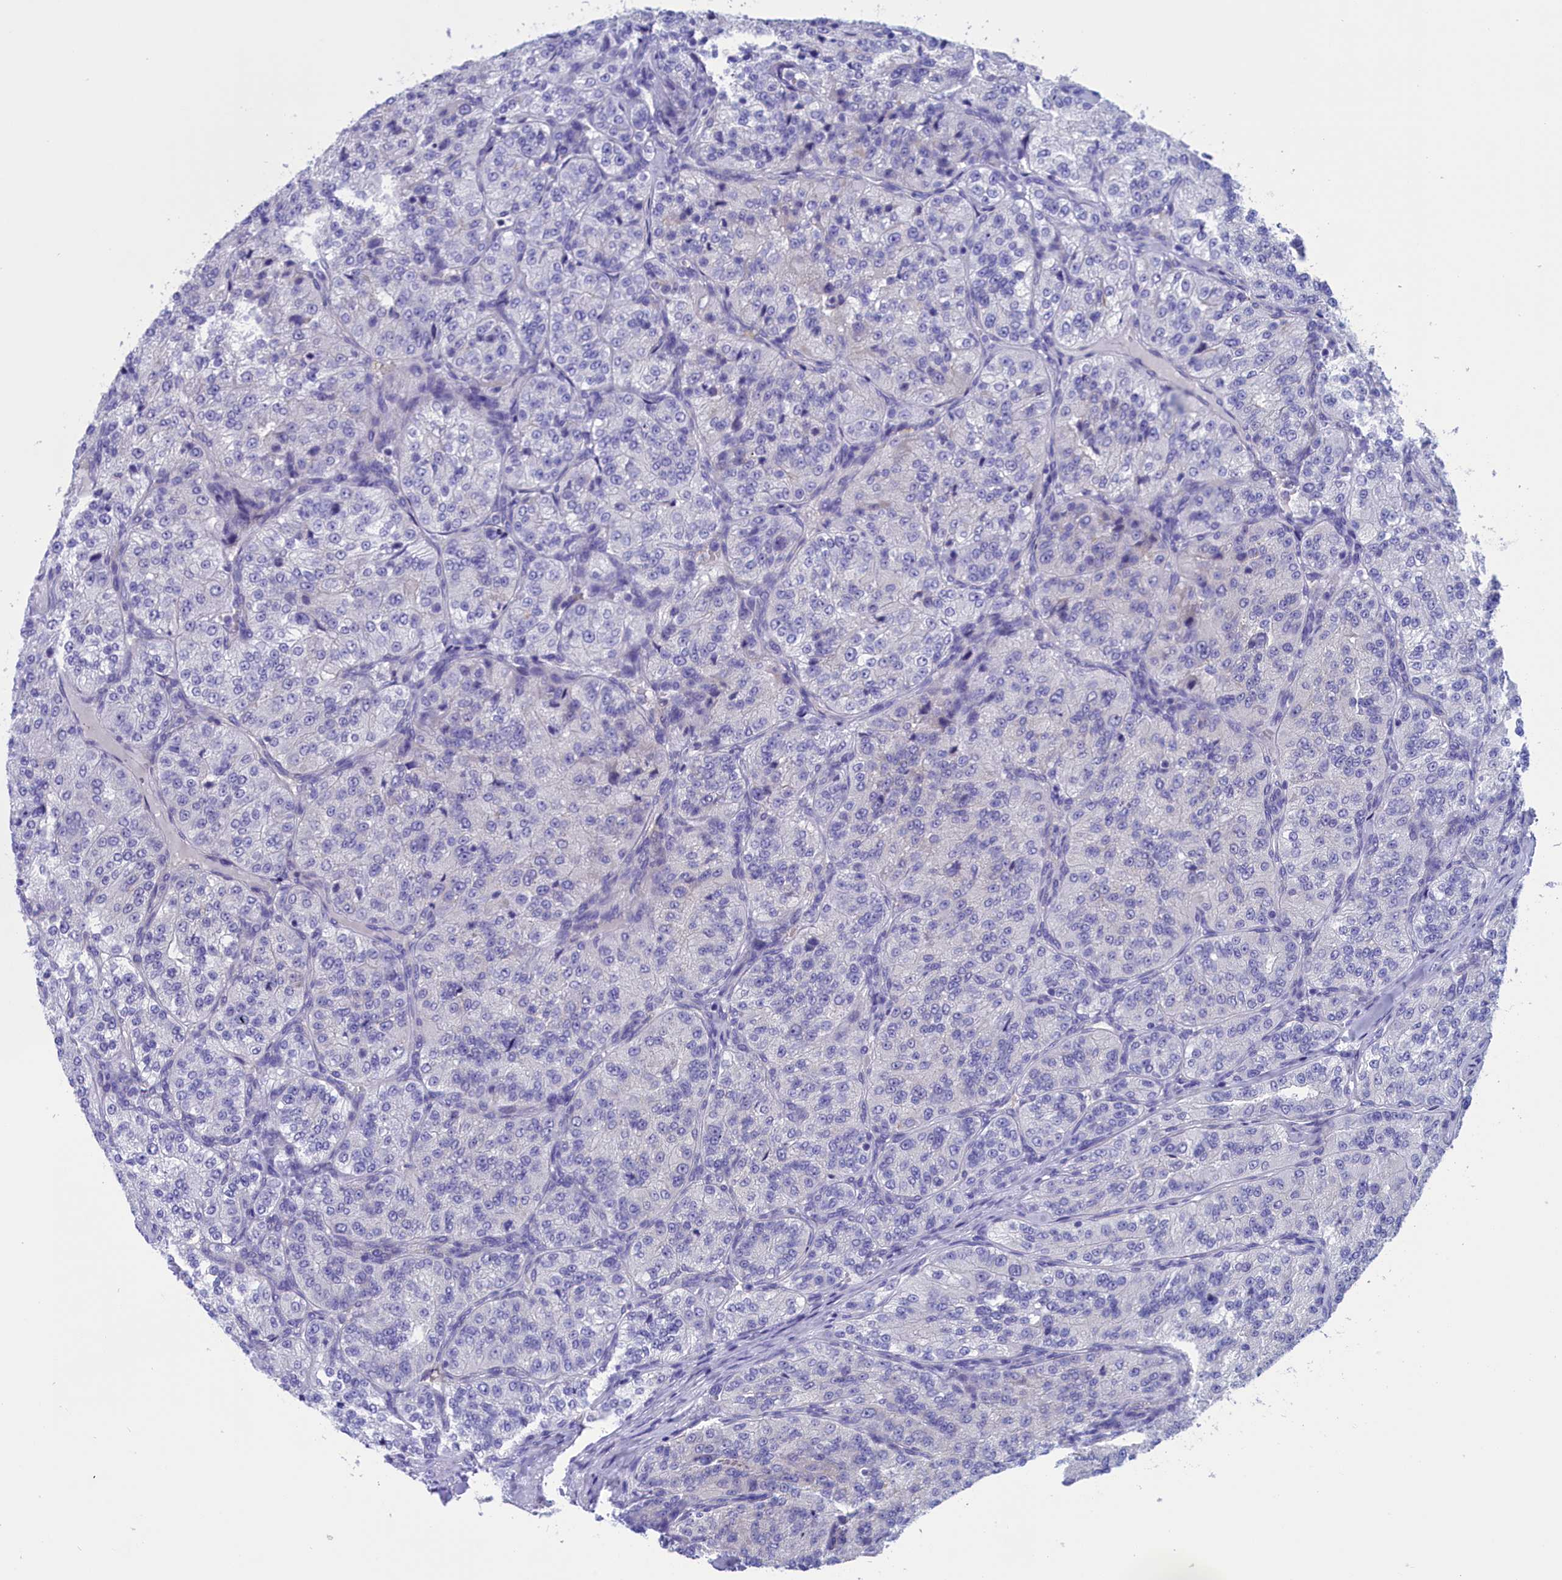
{"staining": {"intensity": "negative", "quantity": "none", "location": "none"}, "tissue": "renal cancer", "cell_type": "Tumor cells", "image_type": "cancer", "snomed": [{"axis": "morphology", "description": "Adenocarcinoma, NOS"}, {"axis": "topography", "description": "Kidney"}], "caption": "This is an IHC histopathology image of renal cancer. There is no expression in tumor cells.", "gene": "VPS35L", "patient": {"sex": "female", "age": 63}}